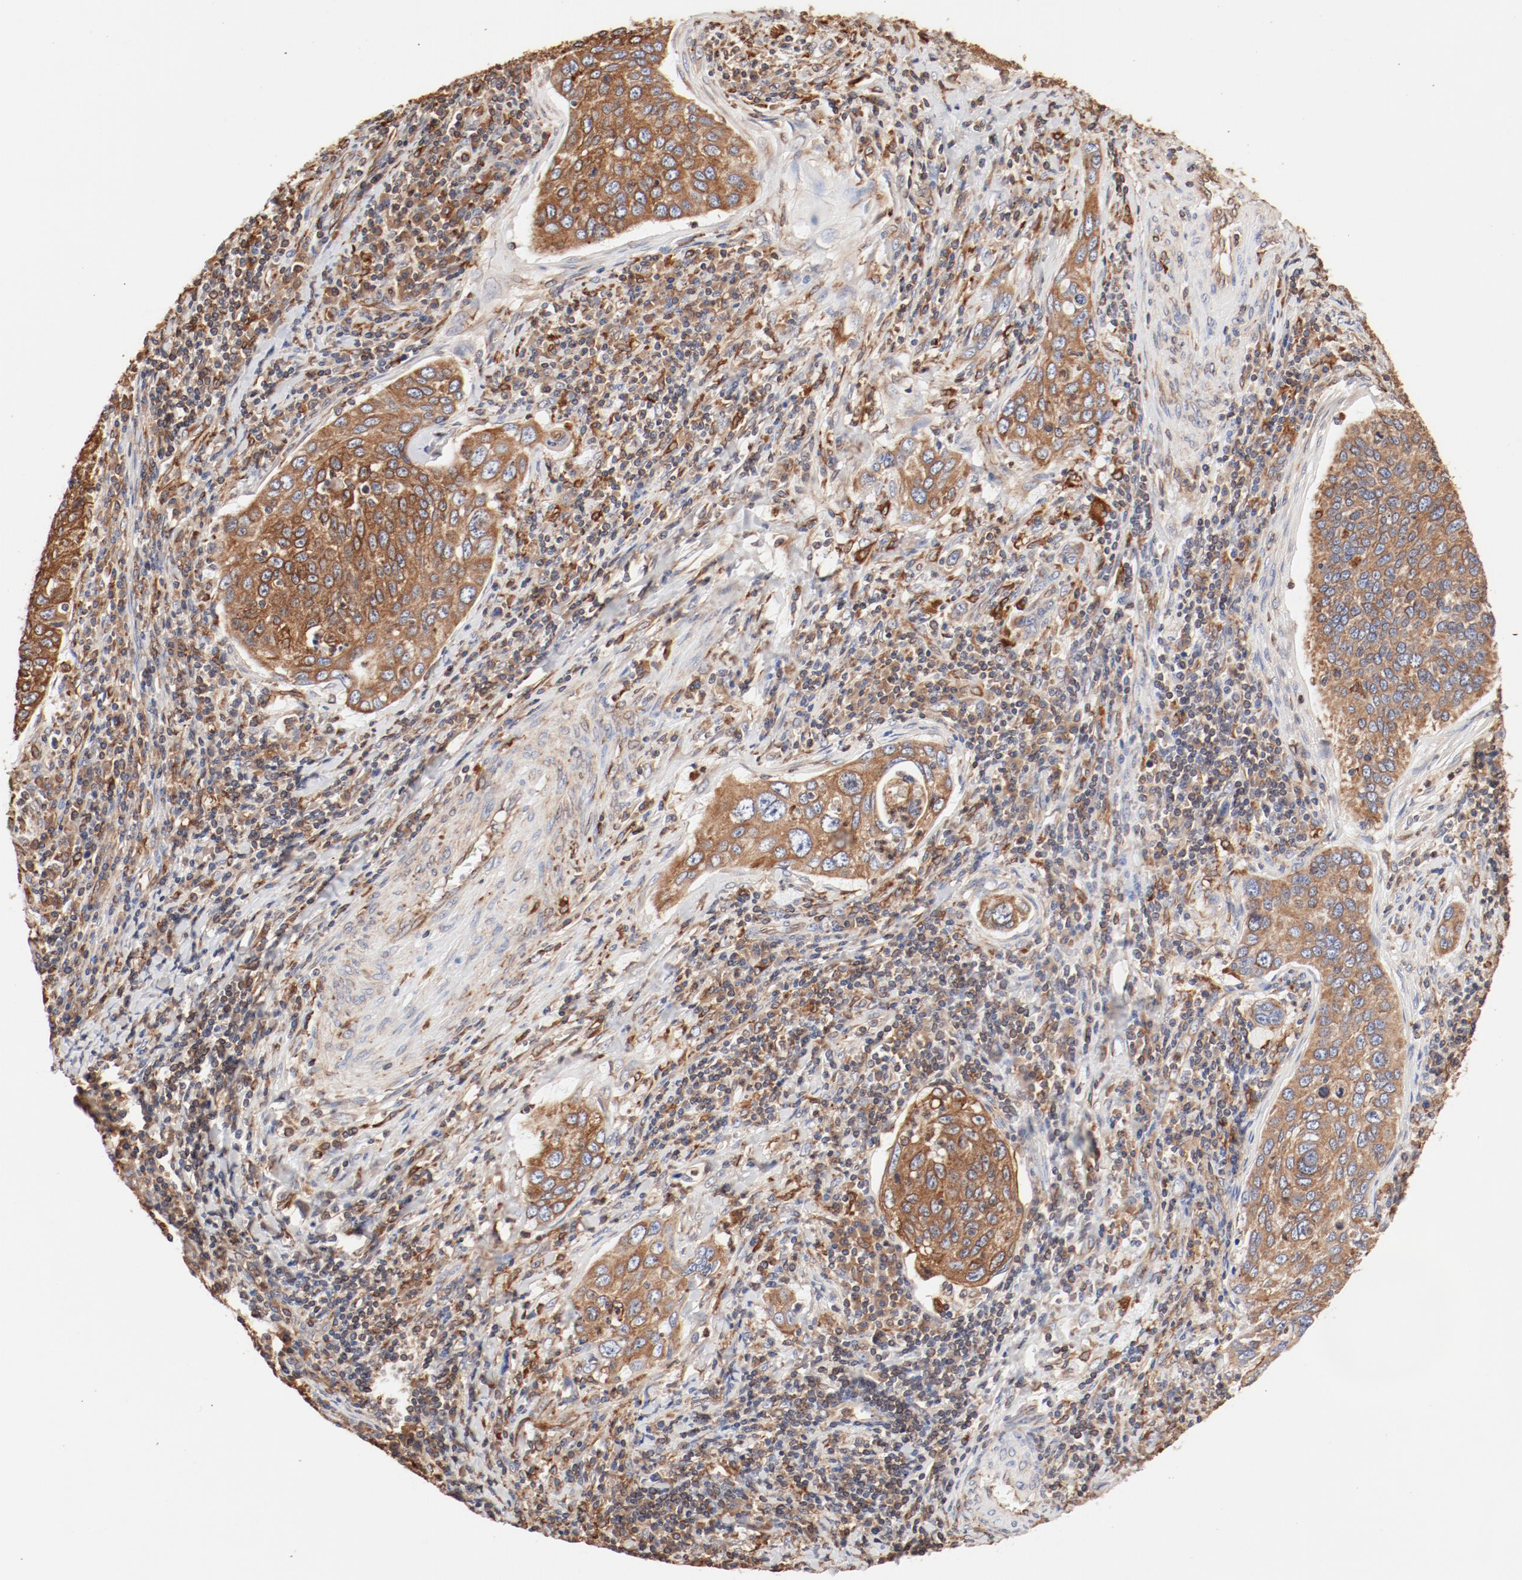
{"staining": {"intensity": "moderate", "quantity": ">75%", "location": "cytoplasmic/membranous"}, "tissue": "cervical cancer", "cell_type": "Tumor cells", "image_type": "cancer", "snomed": [{"axis": "morphology", "description": "Squamous cell carcinoma, NOS"}, {"axis": "topography", "description": "Cervix"}], "caption": "Immunohistochemical staining of human cervical cancer demonstrates moderate cytoplasmic/membranous protein staining in about >75% of tumor cells.", "gene": "BCAP31", "patient": {"sex": "female", "age": 53}}